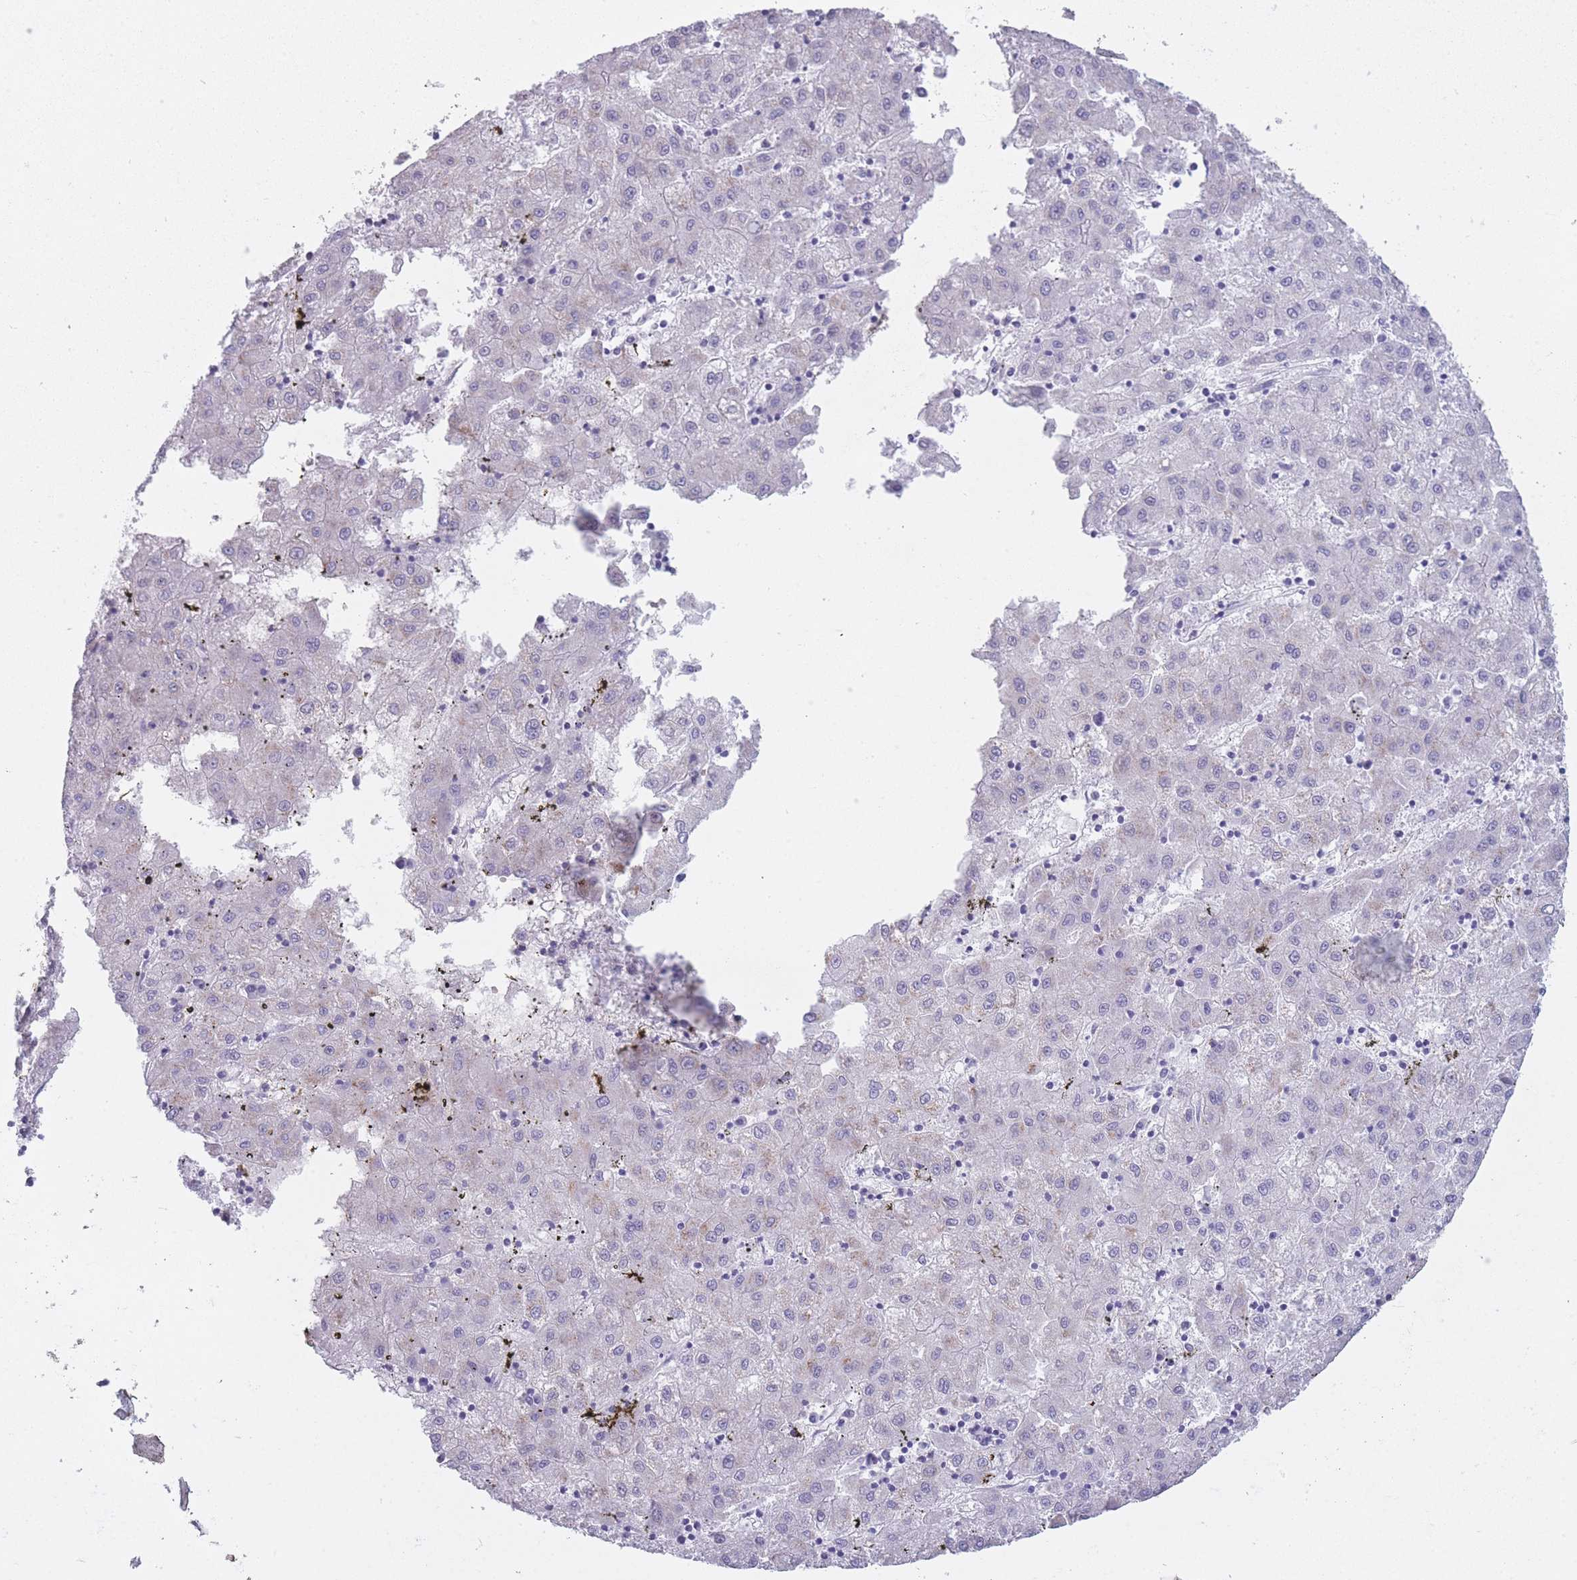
{"staining": {"intensity": "negative", "quantity": "none", "location": "none"}, "tissue": "liver cancer", "cell_type": "Tumor cells", "image_type": "cancer", "snomed": [{"axis": "morphology", "description": "Carcinoma, Hepatocellular, NOS"}, {"axis": "topography", "description": "Liver"}], "caption": "Tumor cells show no significant expression in liver hepatocellular carcinoma.", "gene": "DCANP1", "patient": {"sex": "male", "age": 72}}